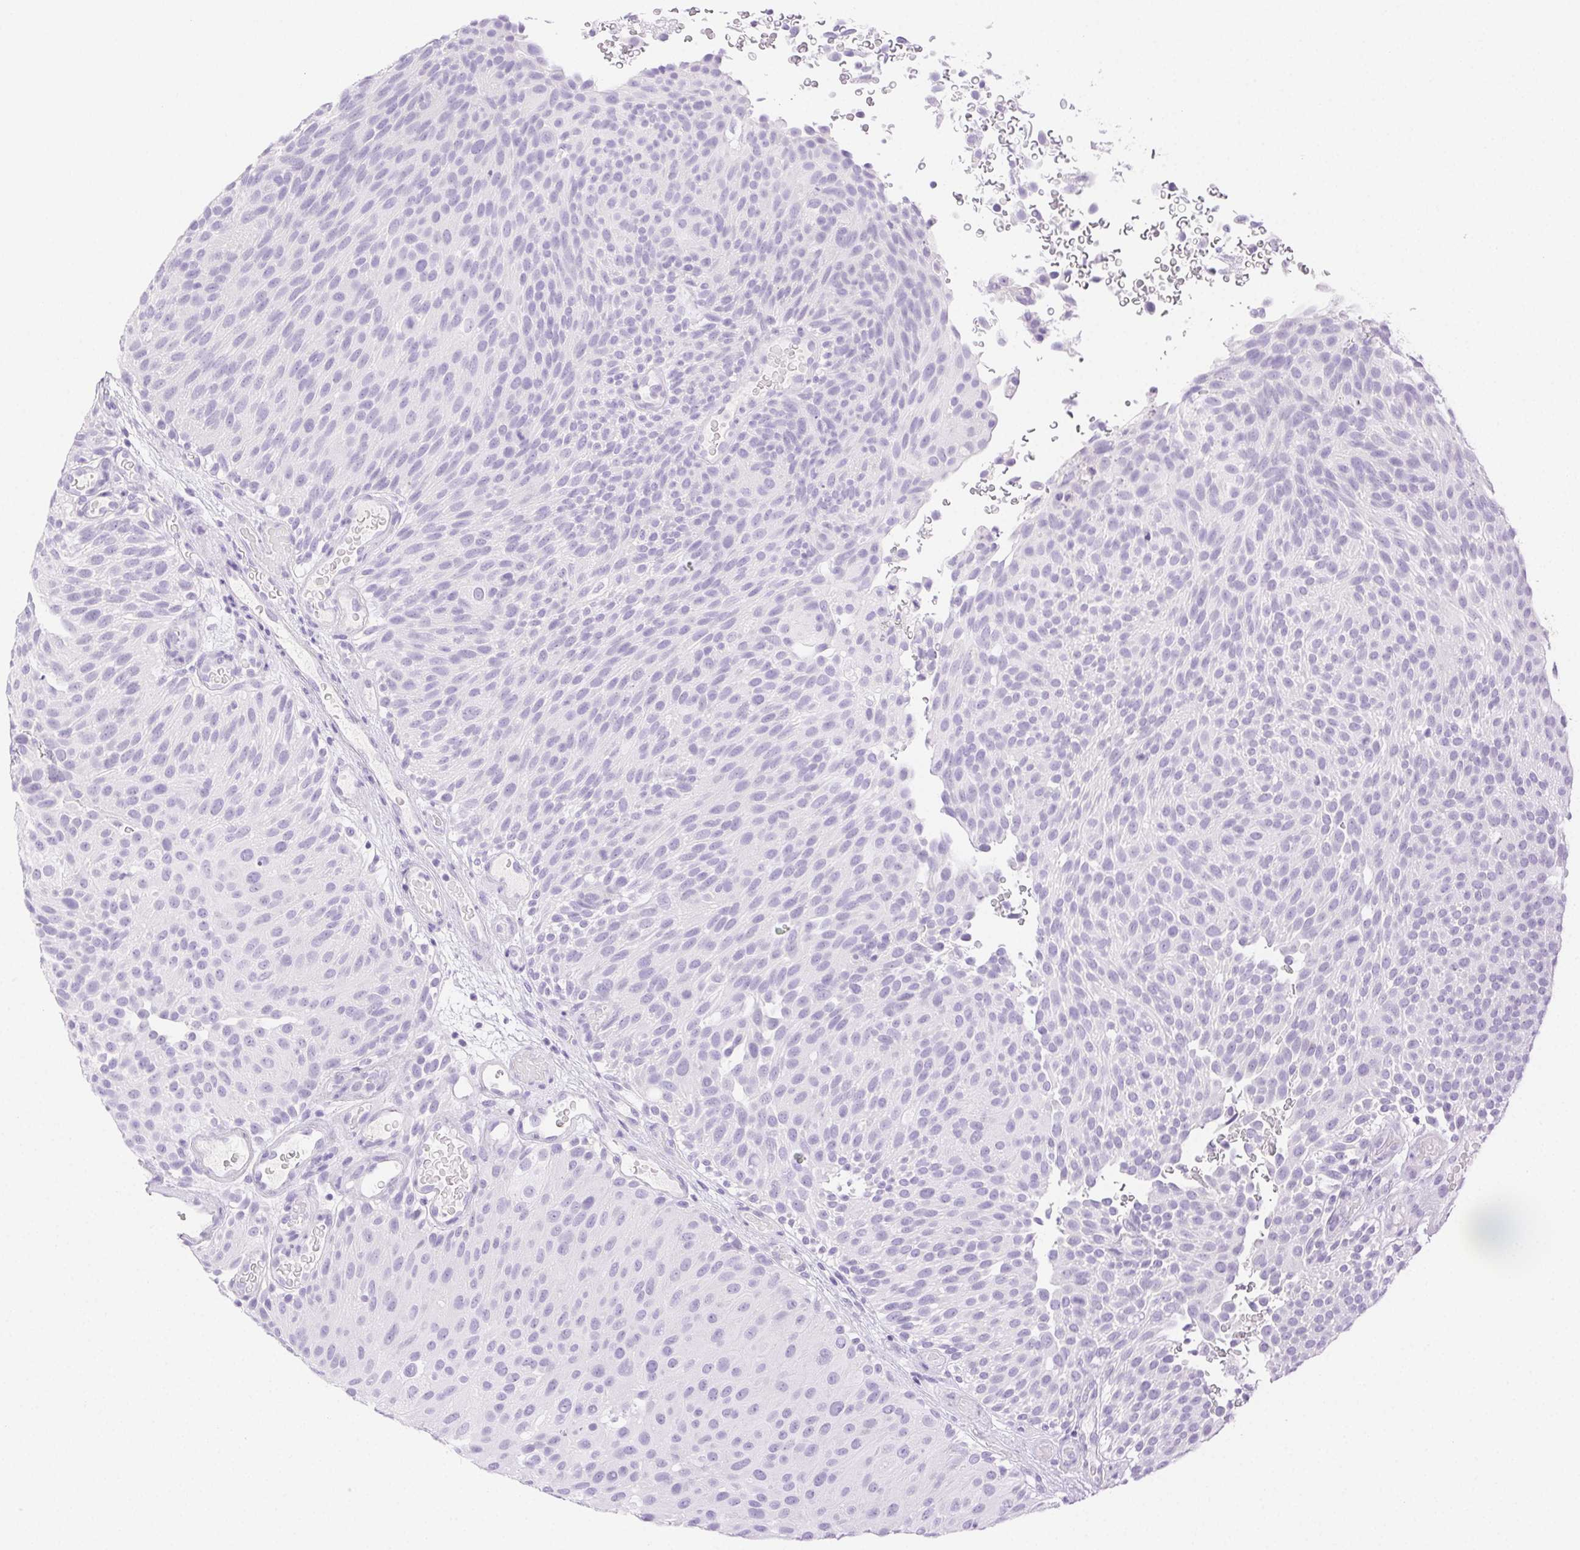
{"staining": {"intensity": "negative", "quantity": "none", "location": "none"}, "tissue": "urothelial cancer", "cell_type": "Tumor cells", "image_type": "cancer", "snomed": [{"axis": "morphology", "description": "Urothelial carcinoma, Low grade"}, {"axis": "topography", "description": "Urinary bladder"}], "caption": "Micrograph shows no significant protein positivity in tumor cells of urothelial cancer.", "gene": "SPACA4", "patient": {"sex": "male", "age": 78}}